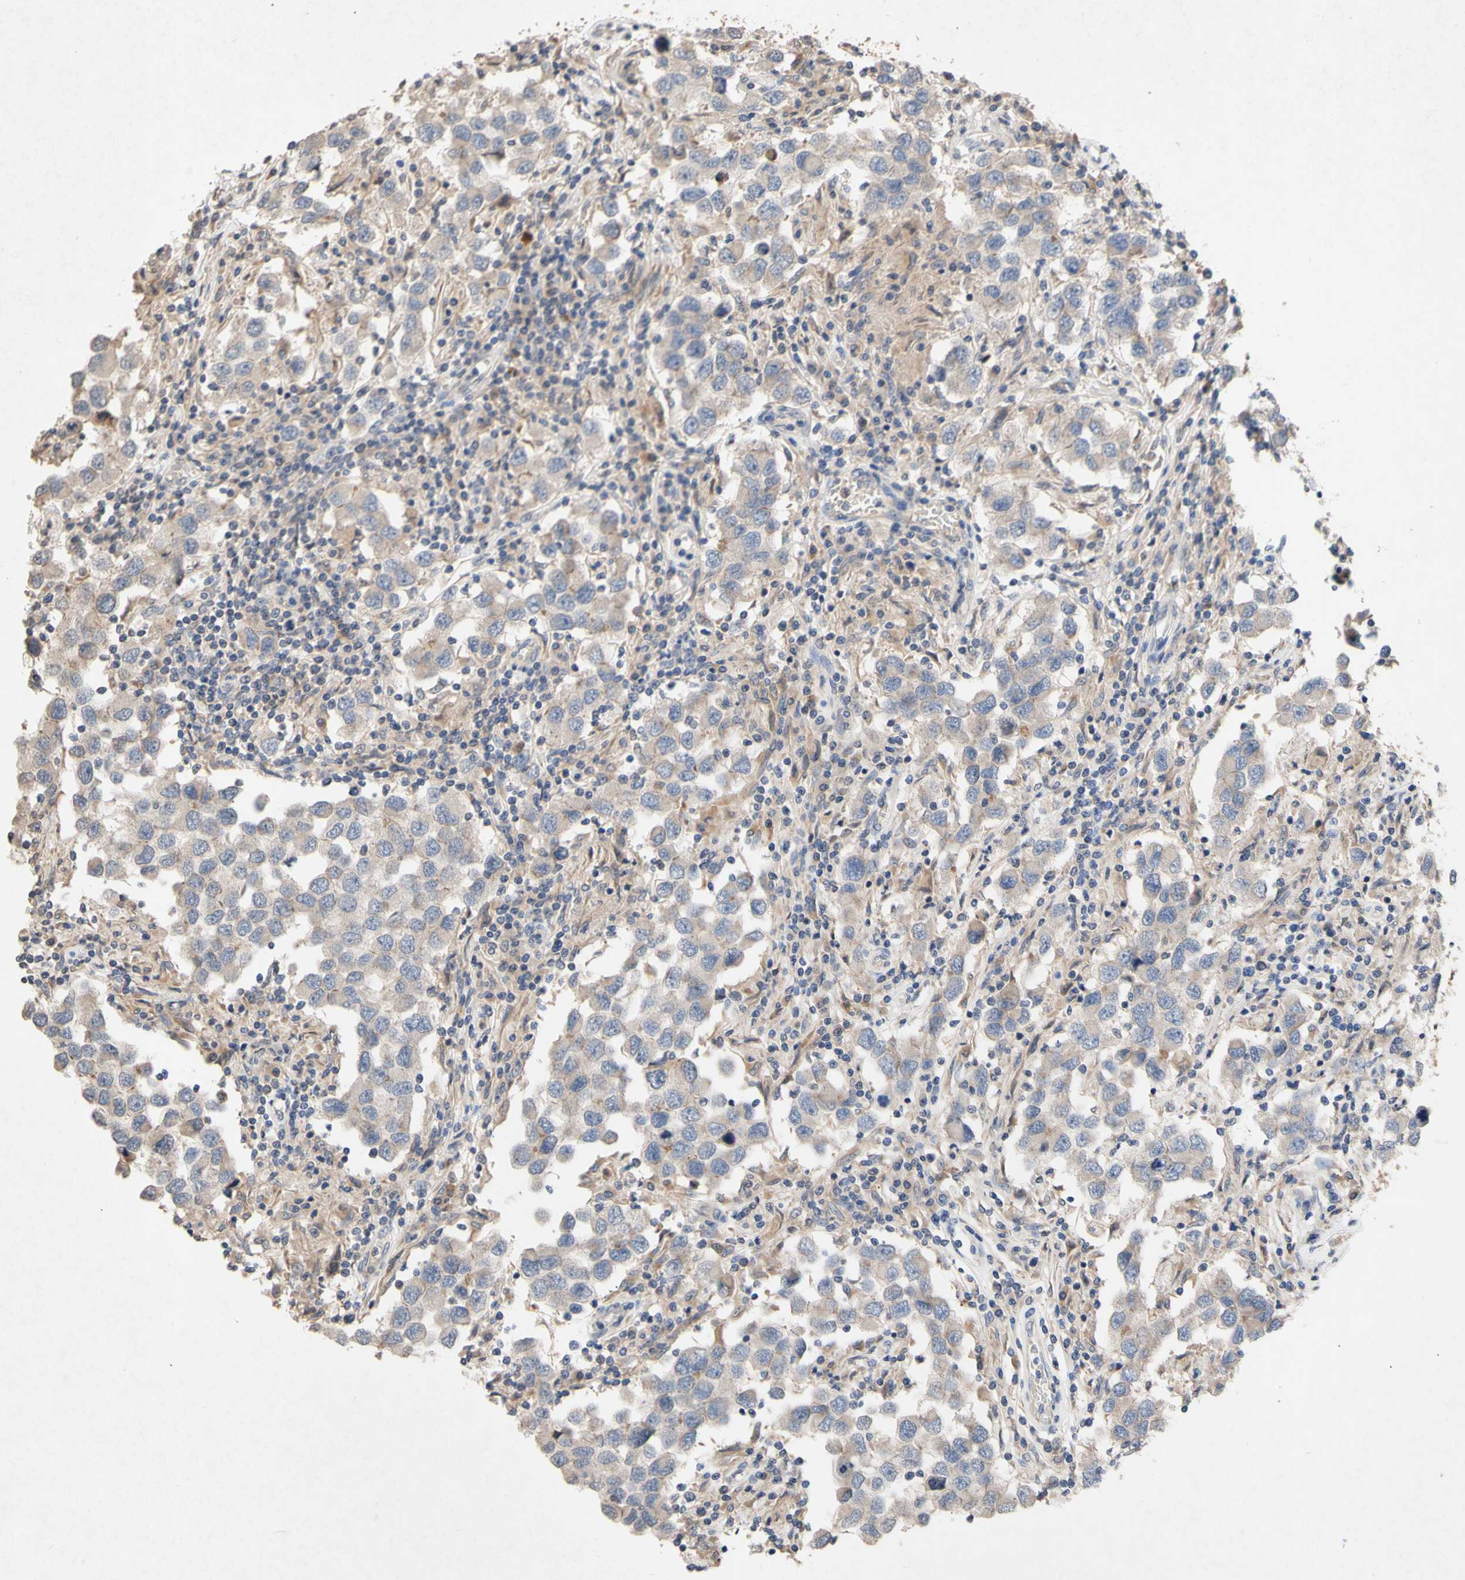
{"staining": {"intensity": "weak", "quantity": ">75%", "location": "cytoplasmic/membranous"}, "tissue": "testis cancer", "cell_type": "Tumor cells", "image_type": "cancer", "snomed": [{"axis": "morphology", "description": "Carcinoma, Embryonal, NOS"}, {"axis": "topography", "description": "Testis"}], "caption": "The histopathology image demonstrates staining of testis cancer (embryonal carcinoma), revealing weak cytoplasmic/membranous protein staining (brown color) within tumor cells.", "gene": "NECTIN3", "patient": {"sex": "male", "age": 21}}